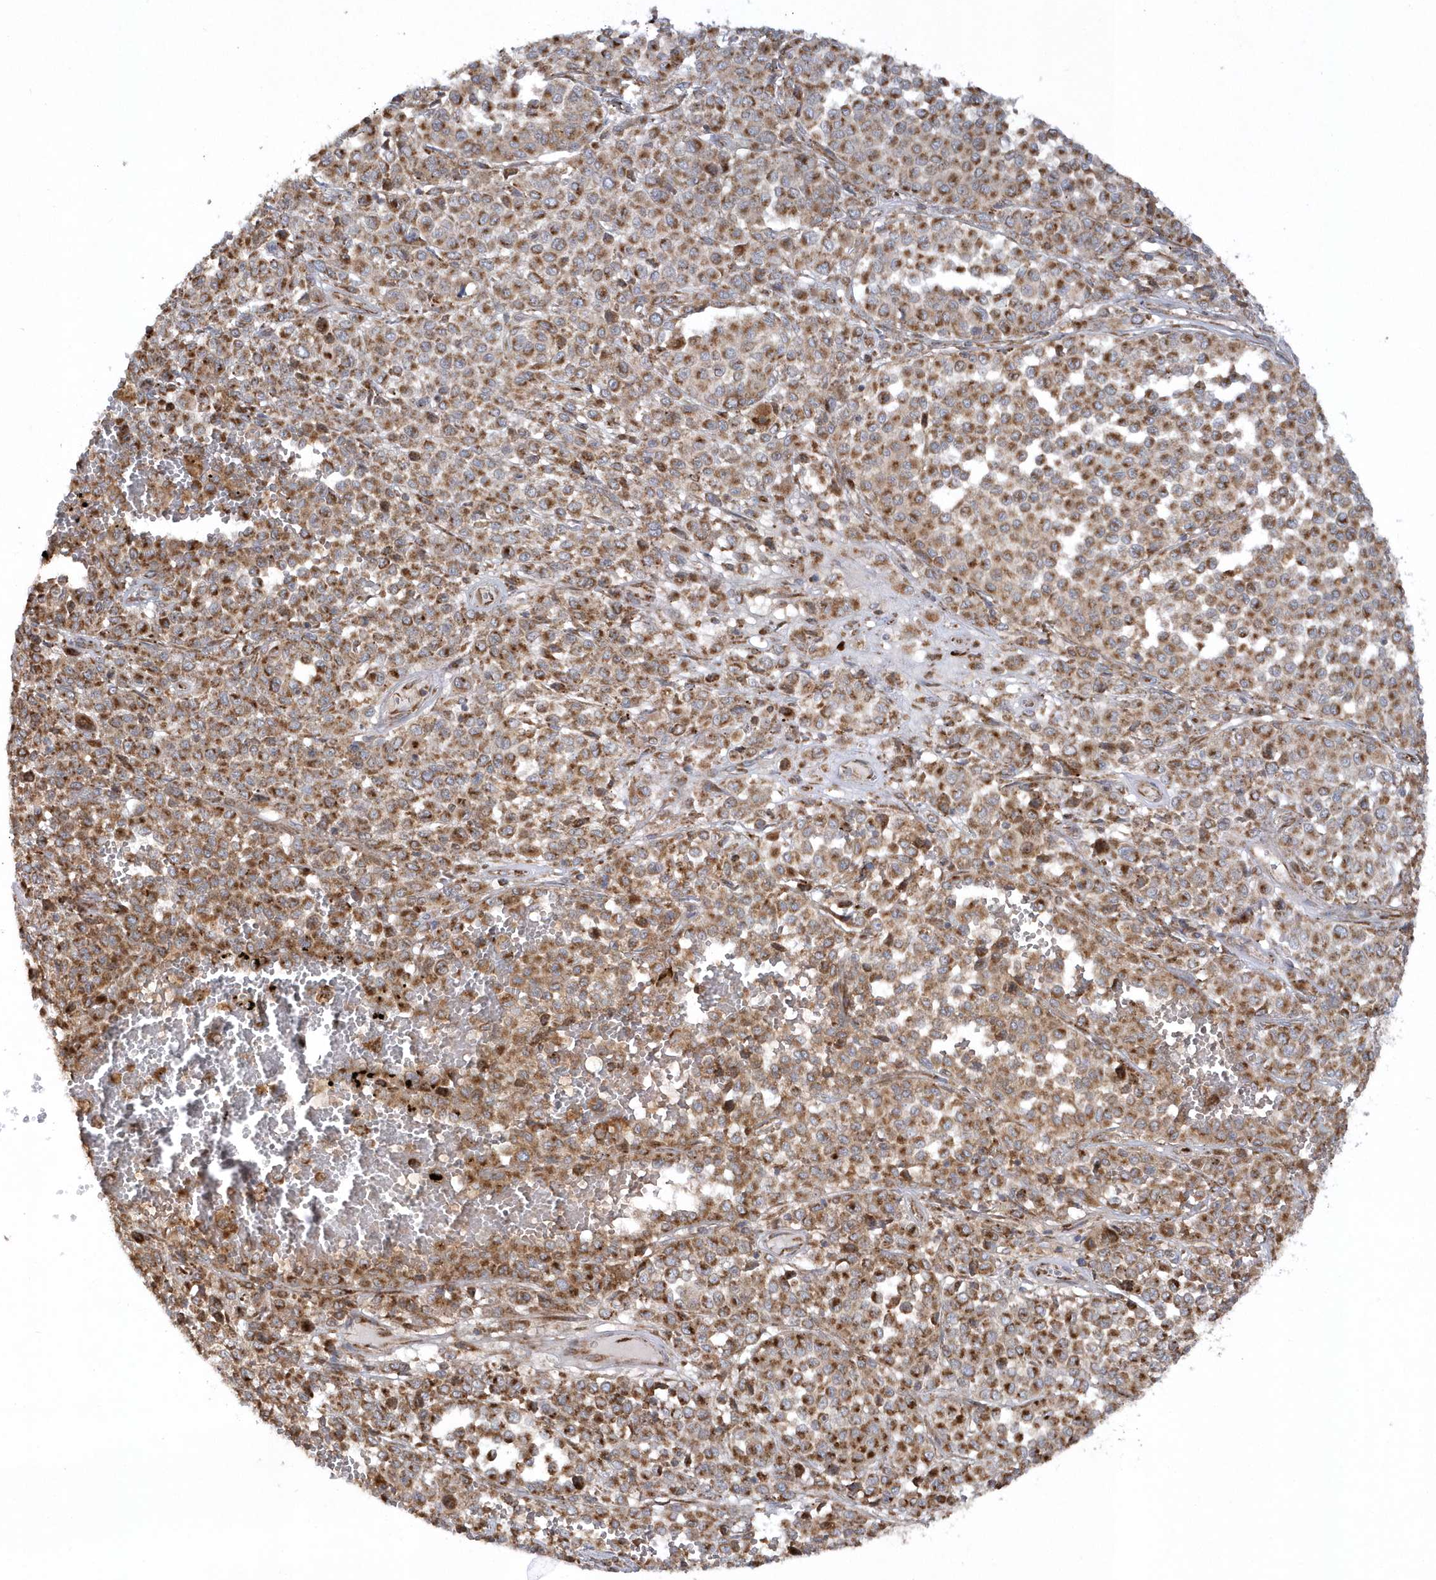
{"staining": {"intensity": "moderate", "quantity": ">75%", "location": "cytoplasmic/membranous"}, "tissue": "melanoma", "cell_type": "Tumor cells", "image_type": "cancer", "snomed": [{"axis": "morphology", "description": "Malignant melanoma, Metastatic site"}, {"axis": "topography", "description": "Pancreas"}], "caption": "Melanoma stained with immunohistochemistry demonstrates moderate cytoplasmic/membranous expression in about >75% of tumor cells.", "gene": "SH3BP2", "patient": {"sex": "female", "age": 30}}